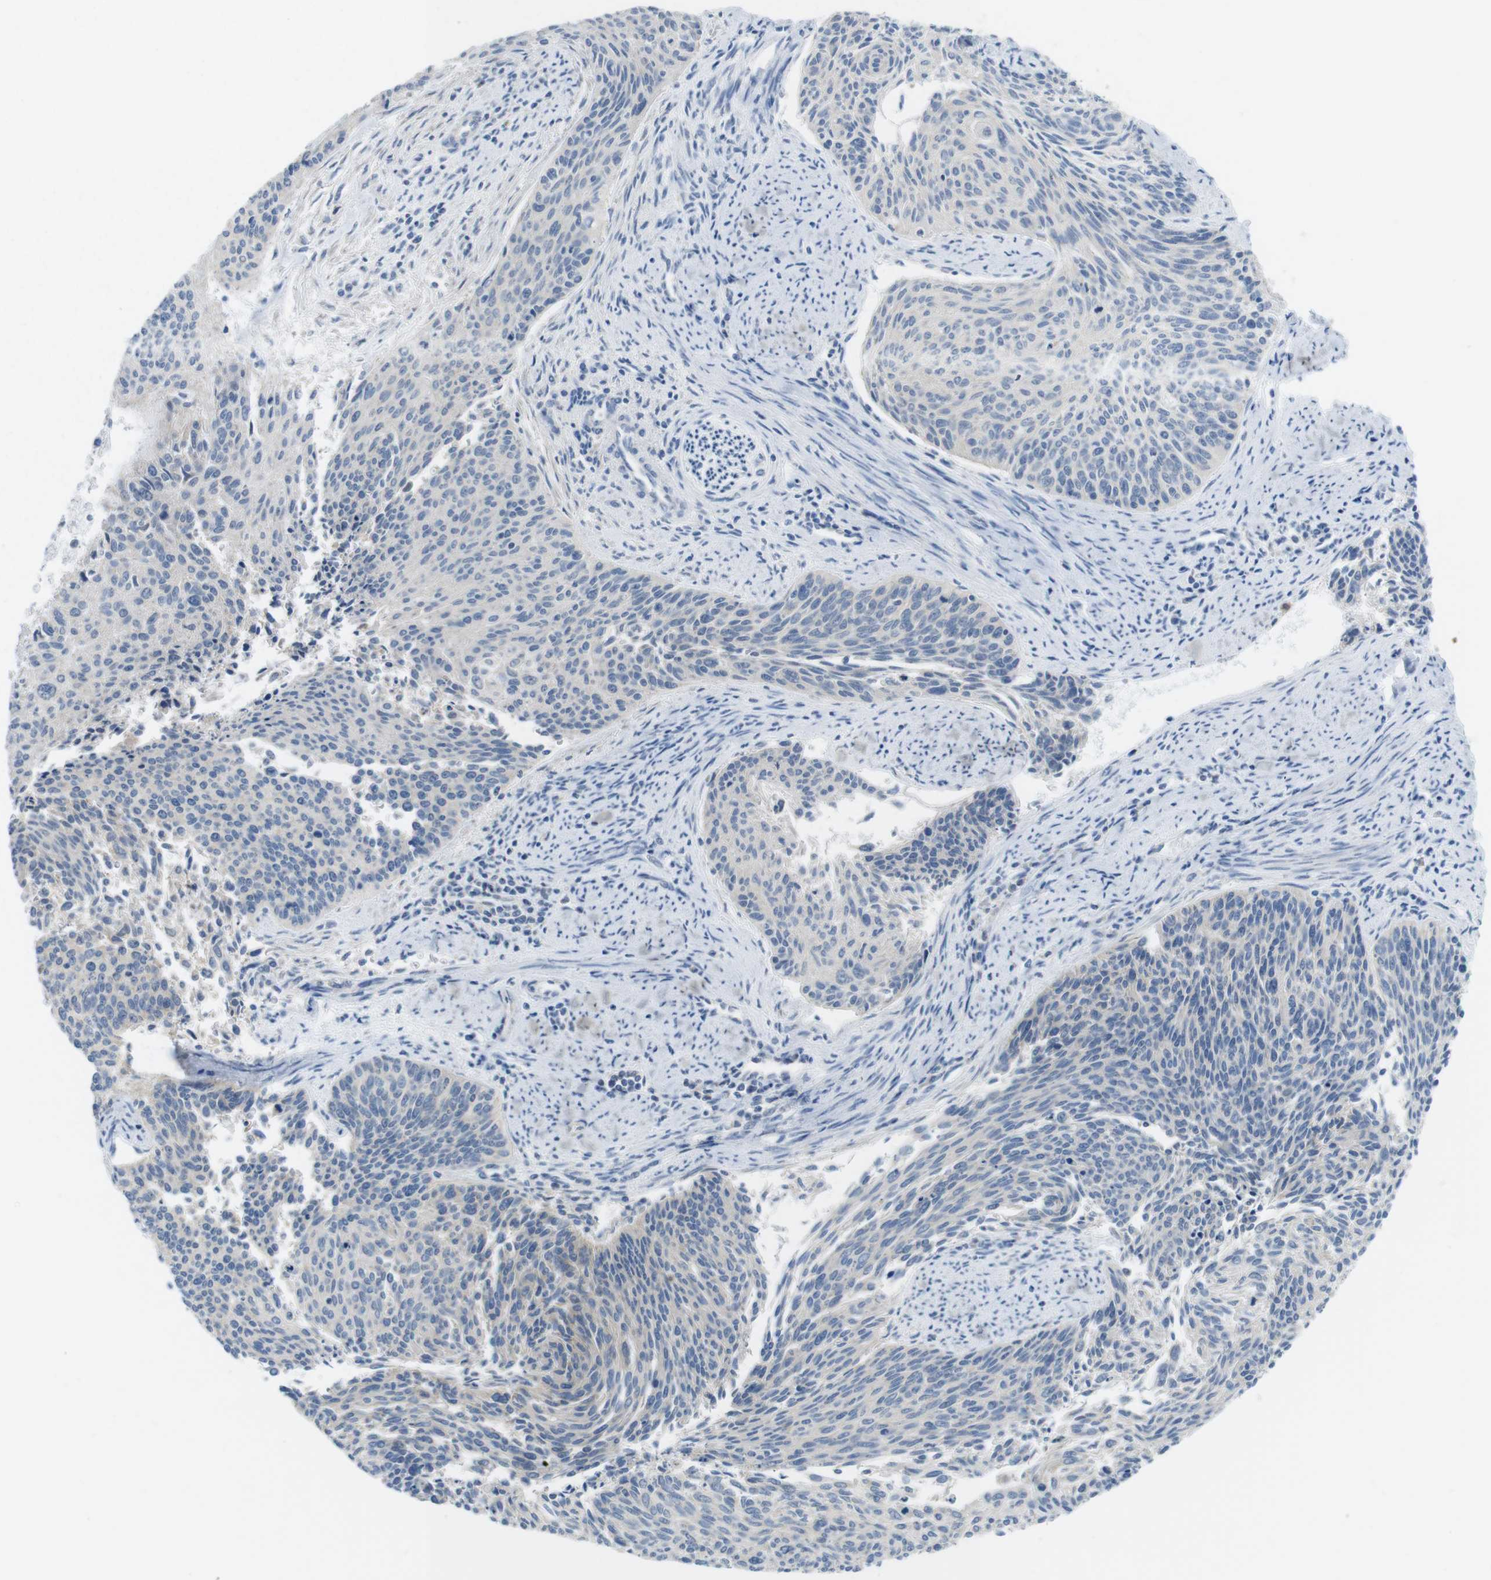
{"staining": {"intensity": "negative", "quantity": "none", "location": "none"}, "tissue": "cervical cancer", "cell_type": "Tumor cells", "image_type": "cancer", "snomed": [{"axis": "morphology", "description": "Squamous cell carcinoma, NOS"}, {"axis": "topography", "description": "Cervix"}], "caption": "This photomicrograph is of cervical squamous cell carcinoma stained with immunohistochemistry to label a protein in brown with the nuclei are counter-stained blue. There is no expression in tumor cells. (DAB IHC, high magnification).", "gene": "MARCHF1", "patient": {"sex": "female", "age": 55}}